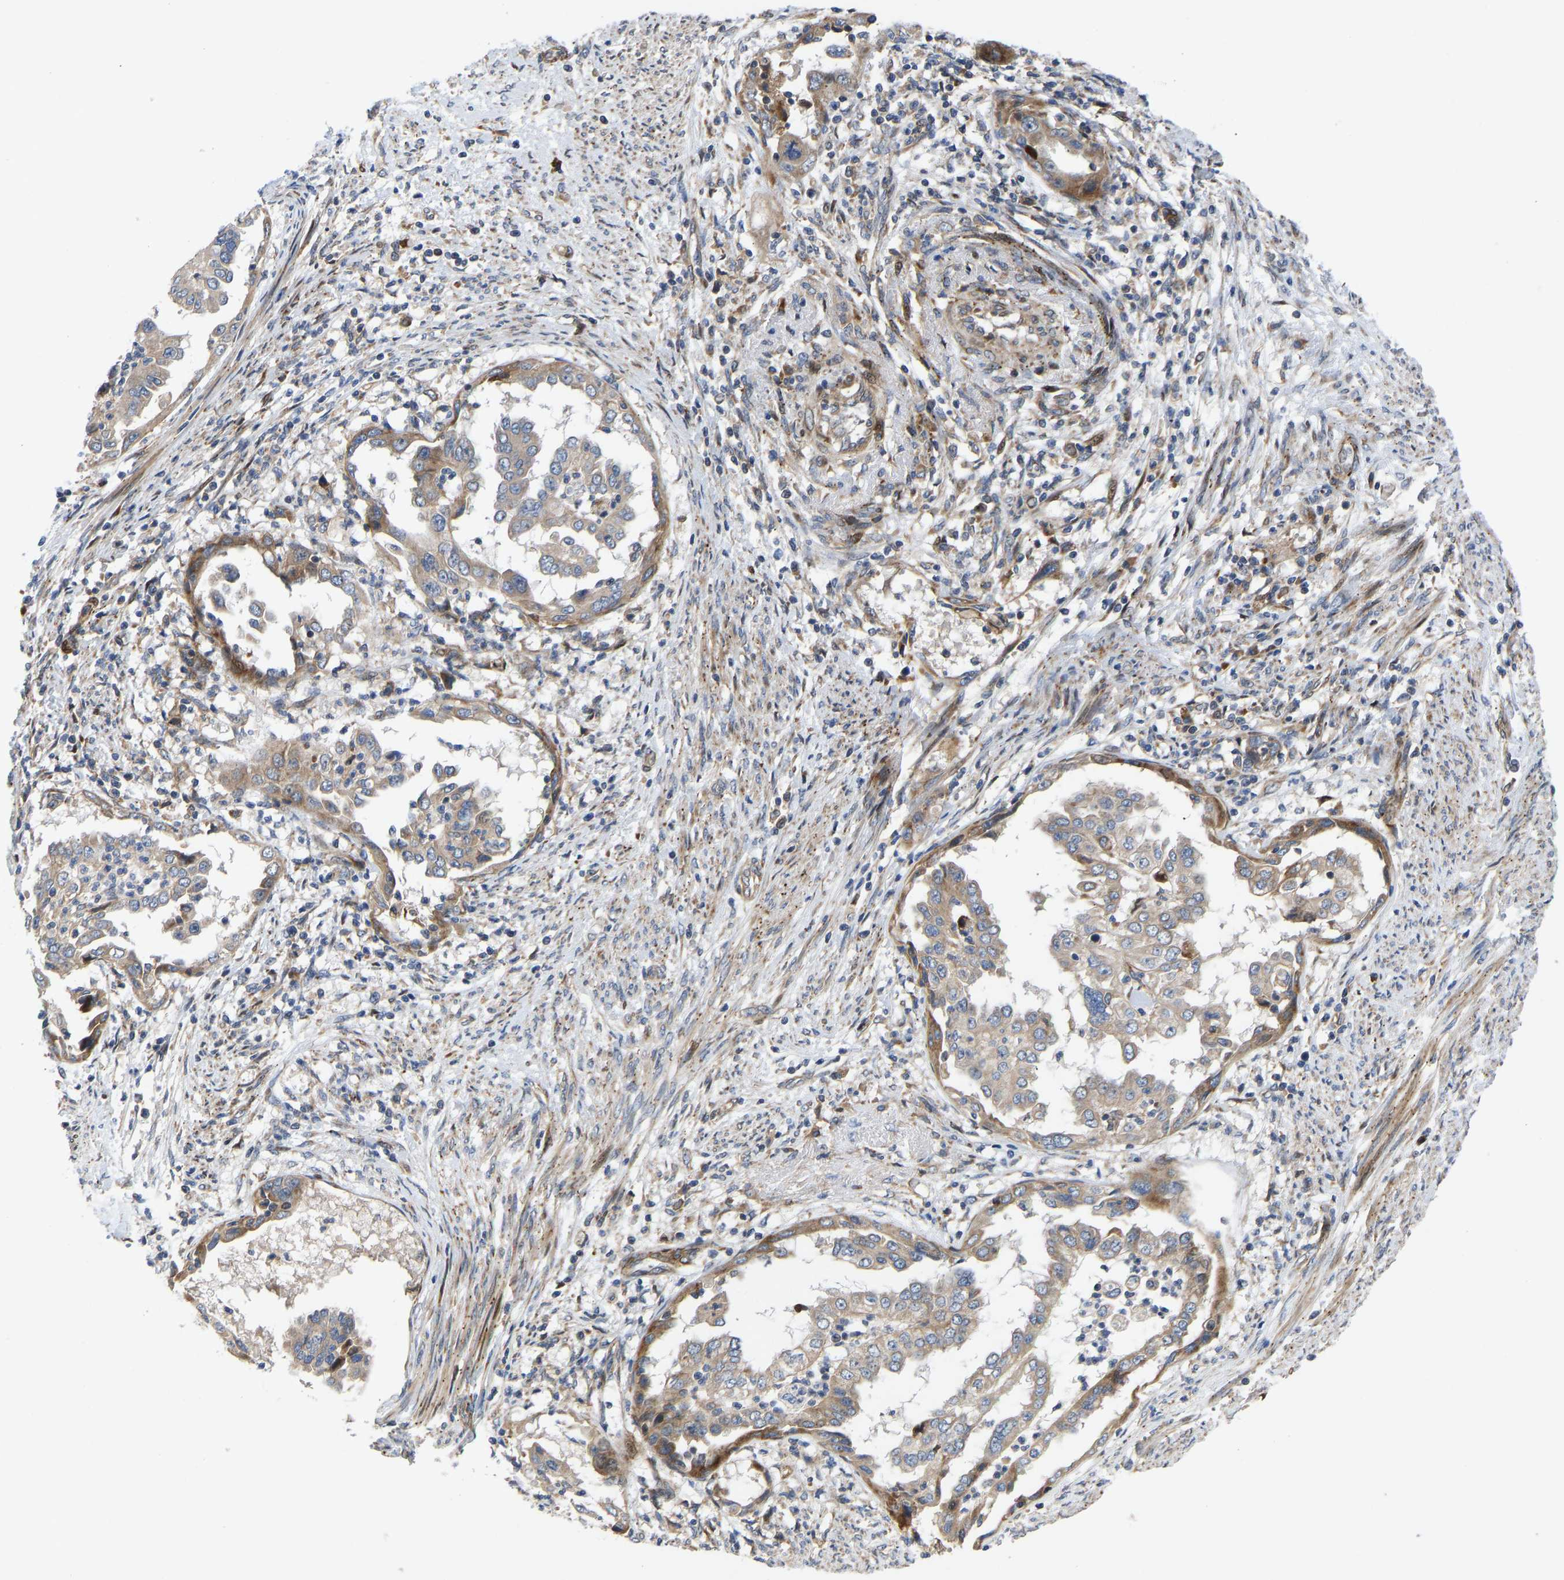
{"staining": {"intensity": "weak", "quantity": "25%-75%", "location": "cytoplasmic/membranous"}, "tissue": "endometrial cancer", "cell_type": "Tumor cells", "image_type": "cancer", "snomed": [{"axis": "morphology", "description": "Adenocarcinoma, NOS"}, {"axis": "topography", "description": "Endometrium"}], "caption": "IHC photomicrograph of endometrial cancer stained for a protein (brown), which exhibits low levels of weak cytoplasmic/membranous positivity in approximately 25%-75% of tumor cells.", "gene": "TMEM38B", "patient": {"sex": "female", "age": 85}}